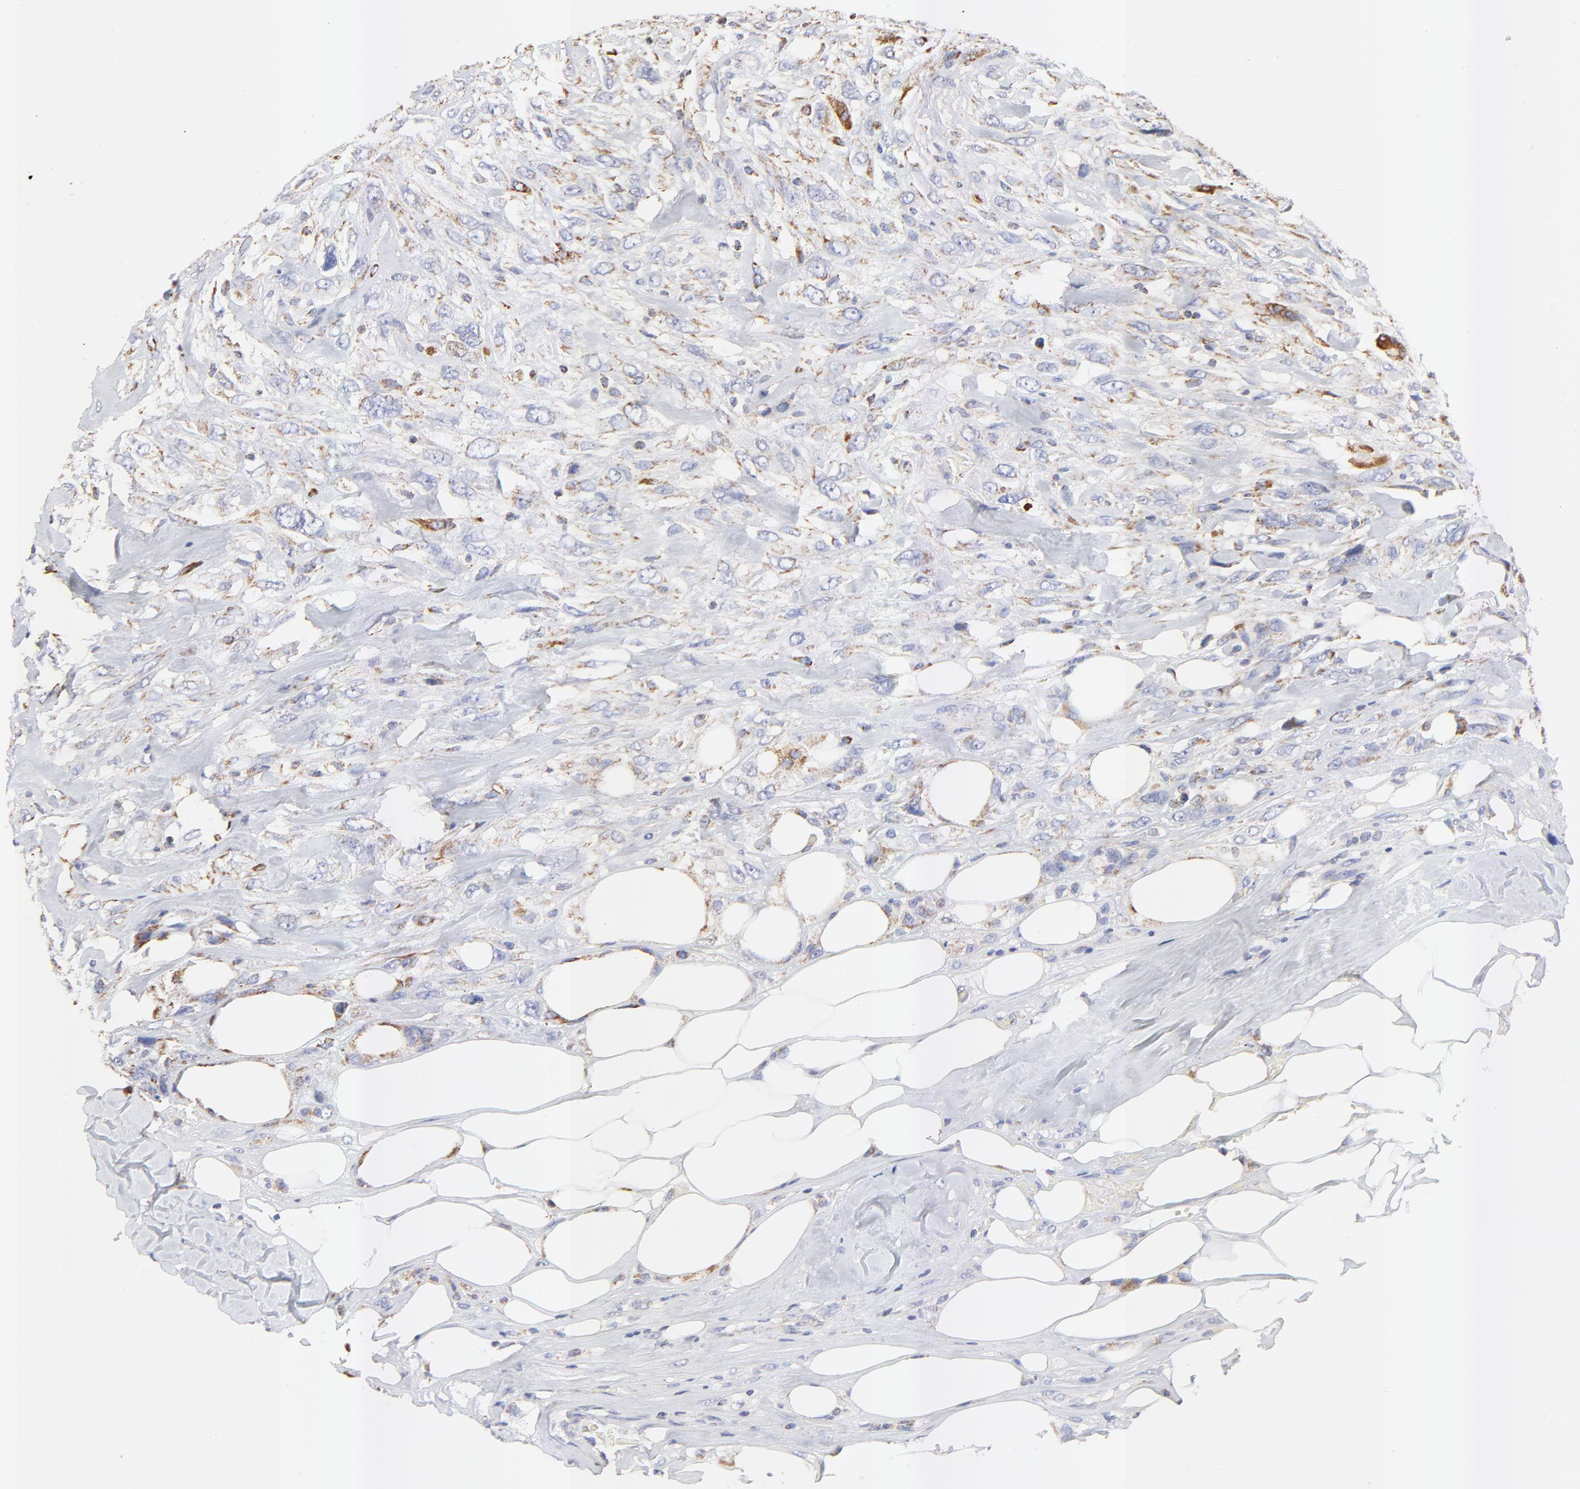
{"staining": {"intensity": "moderate", "quantity": ">75%", "location": "cytoplasmic/membranous"}, "tissue": "breast cancer", "cell_type": "Tumor cells", "image_type": "cancer", "snomed": [{"axis": "morphology", "description": "Neoplasm, malignant, NOS"}, {"axis": "topography", "description": "Breast"}], "caption": "Protein expression by immunohistochemistry (IHC) displays moderate cytoplasmic/membranous positivity in approximately >75% of tumor cells in breast cancer. (Brightfield microscopy of DAB IHC at high magnification).", "gene": "COX4I1", "patient": {"sex": "female", "age": 50}}